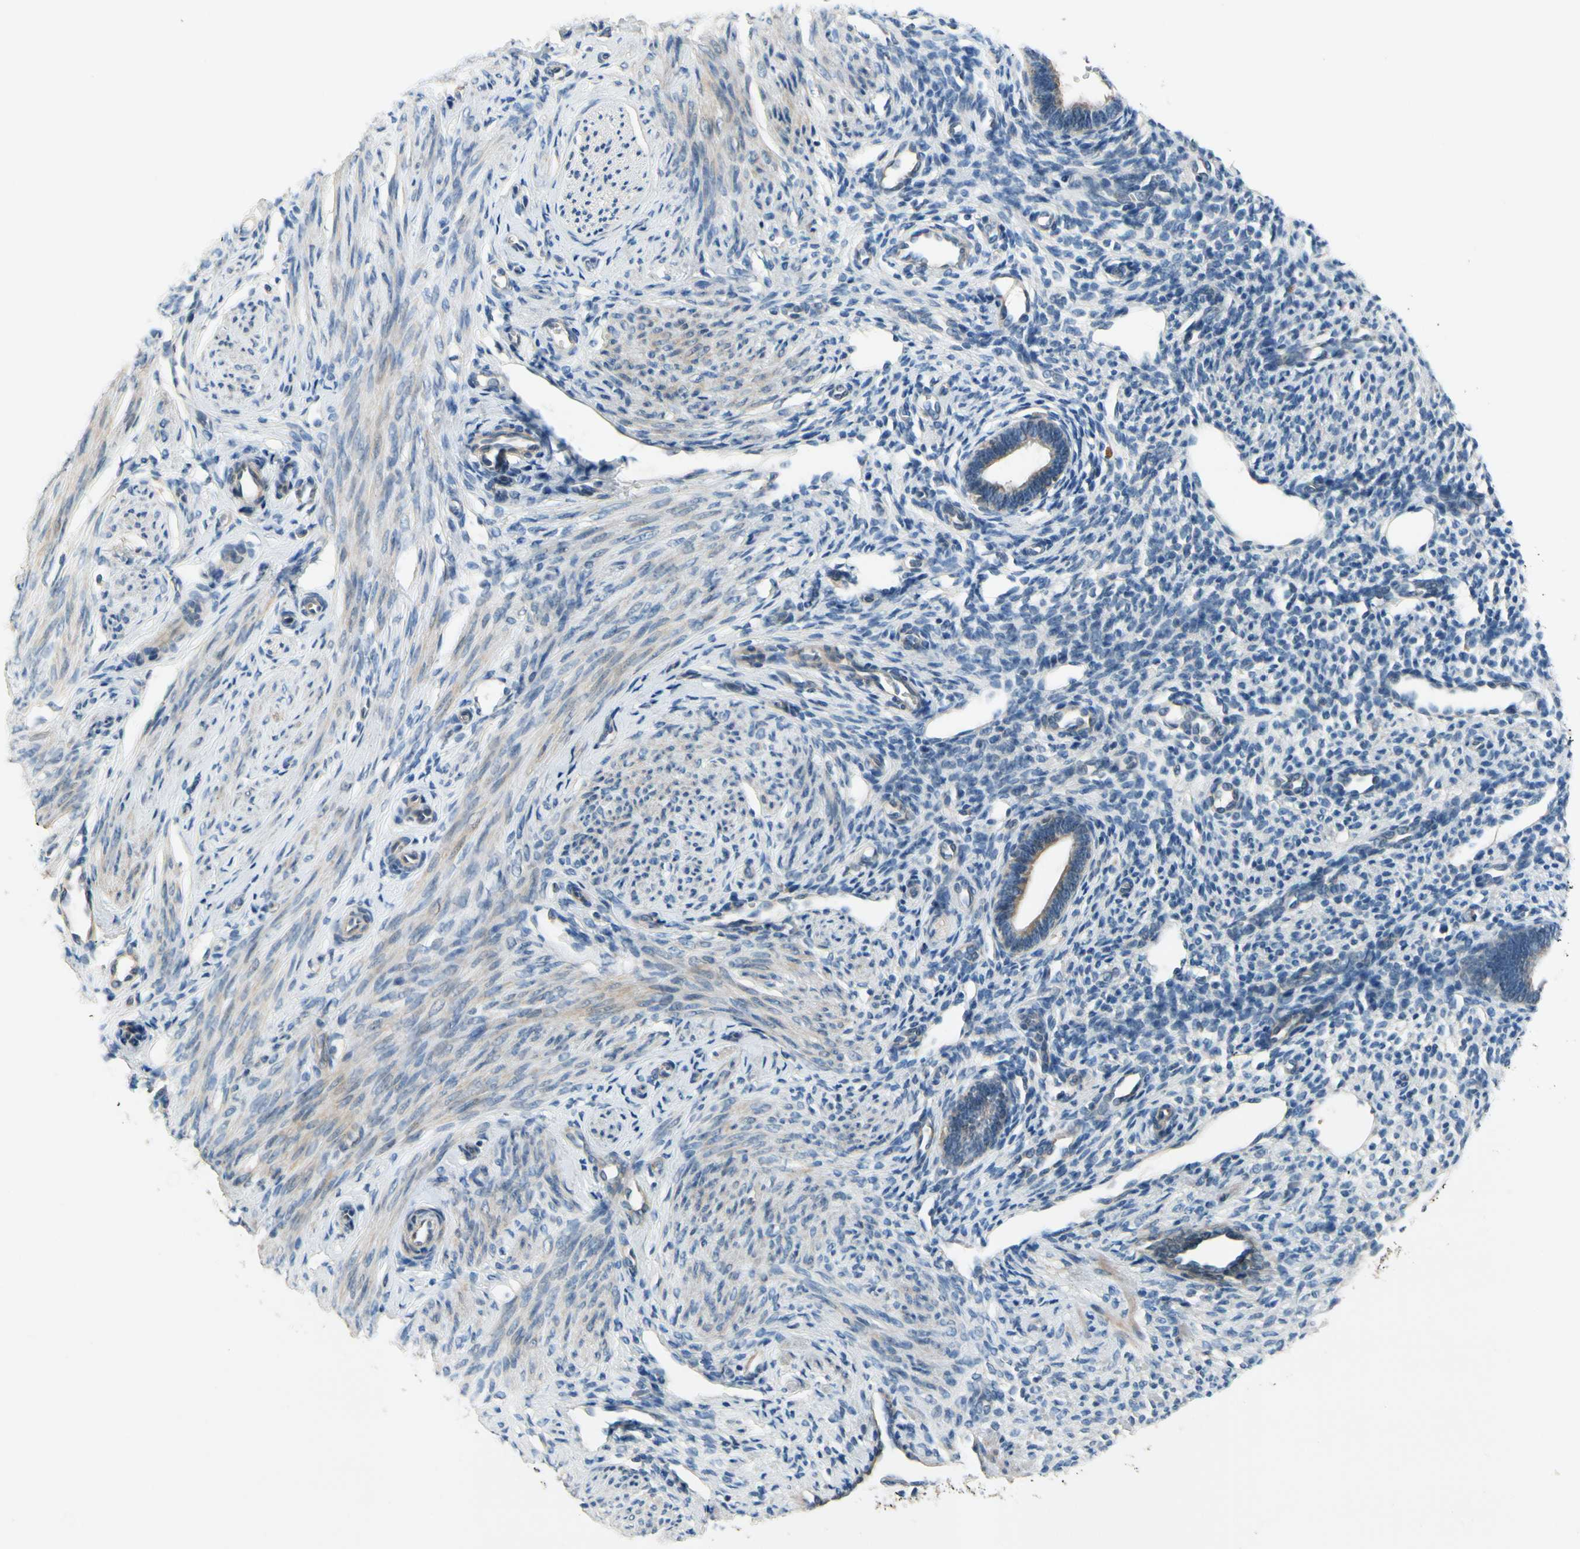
{"staining": {"intensity": "negative", "quantity": "none", "location": "none"}, "tissue": "endometrium", "cell_type": "Cells in endometrial stroma", "image_type": "normal", "snomed": [{"axis": "morphology", "description": "Normal tissue, NOS"}, {"axis": "topography", "description": "Endometrium"}], "caption": "Immunohistochemistry (IHC) photomicrograph of normal endometrium: endometrium stained with DAB (3,3'-diaminobenzidine) exhibits no significant protein positivity in cells in endometrial stroma. The staining is performed using DAB (3,3'-diaminobenzidine) brown chromogen with nuclei counter-stained in using hematoxylin.", "gene": "SIGLEC5", "patient": {"sex": "female", "age": 27}}